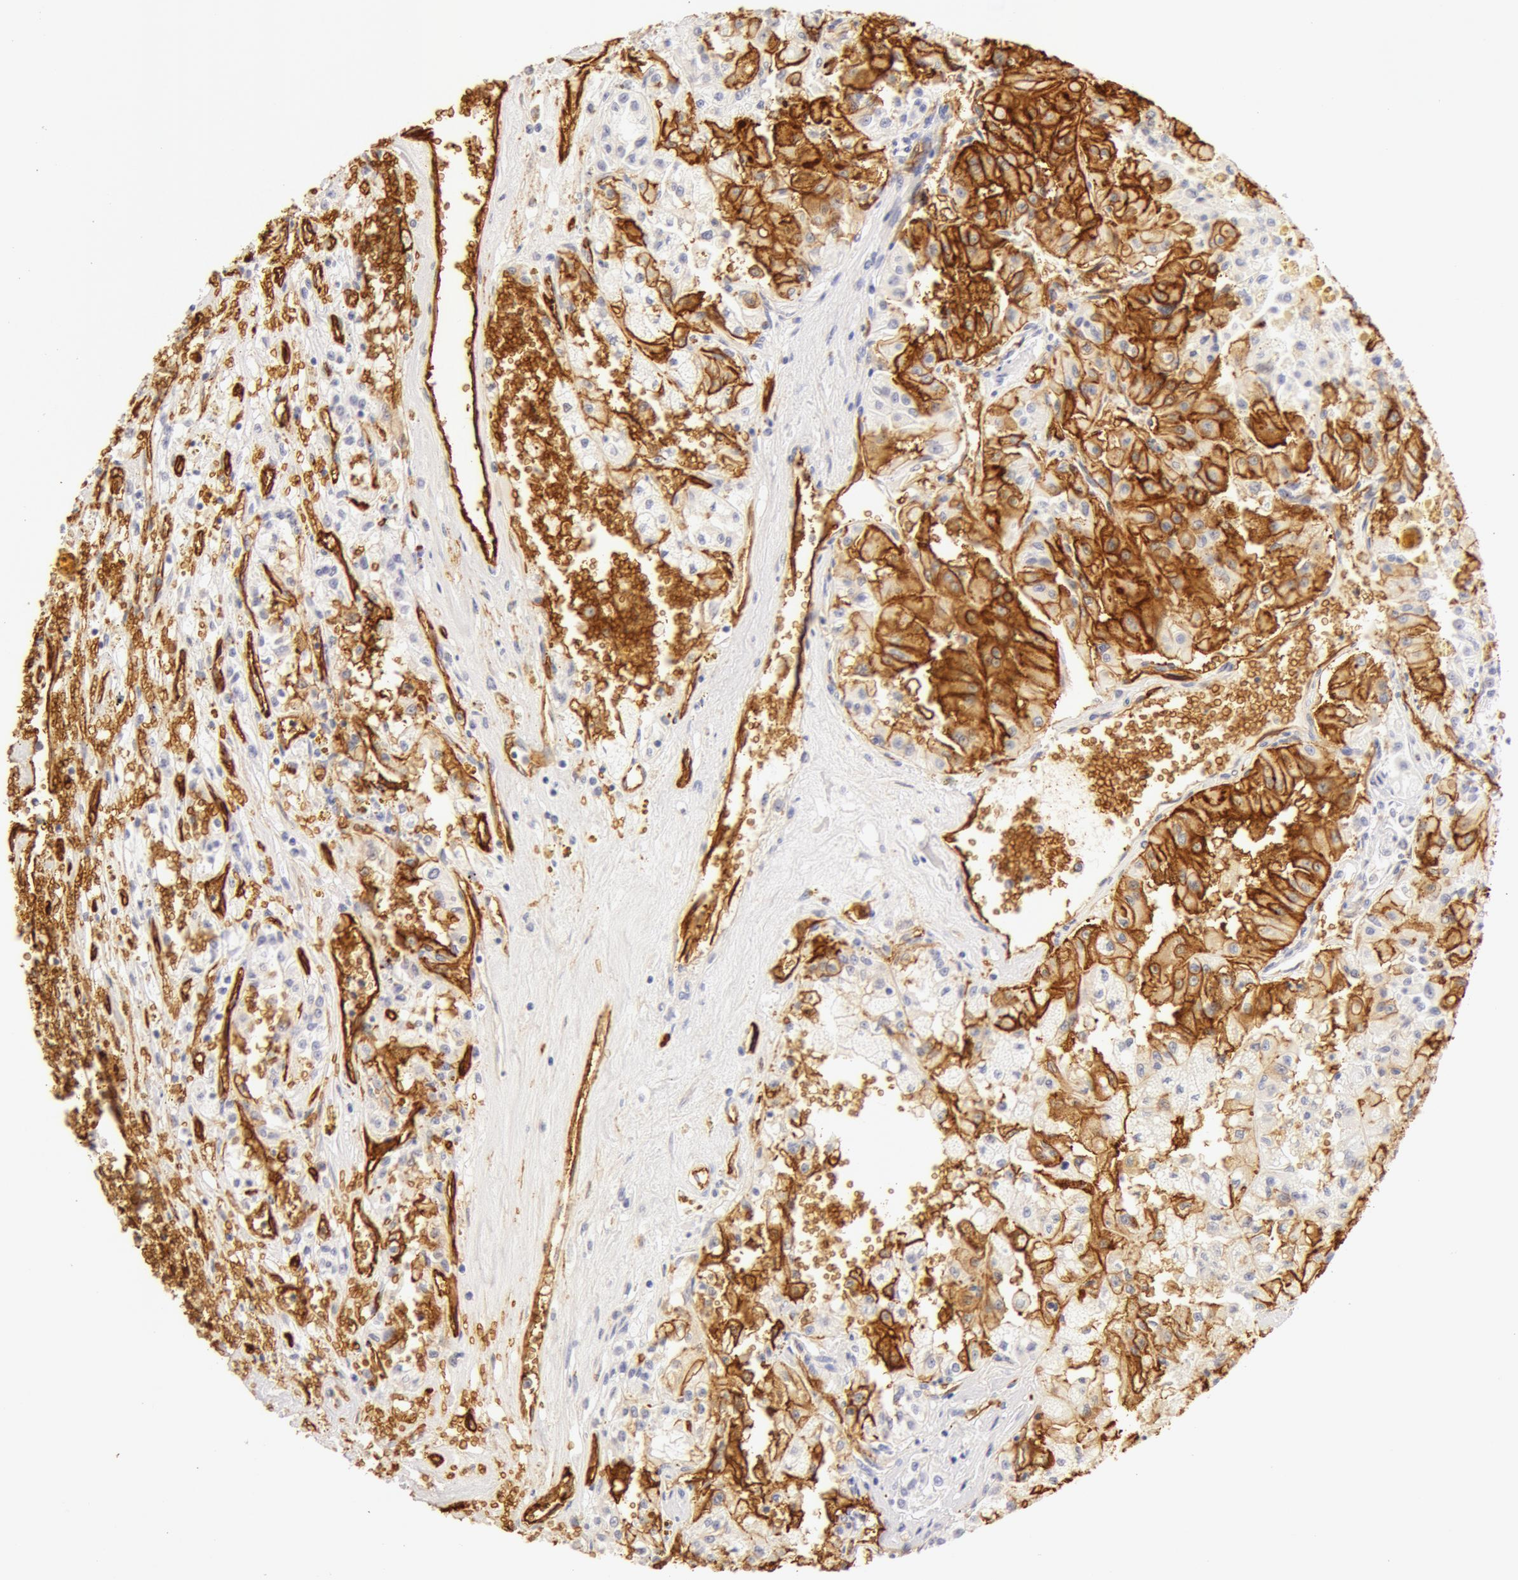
{"staining": {"intensity": "moderate", "quantity": "25%-75%", "location": "cytoplasmic/membranous"}, "tissue": "renal cancer", "cell_type": "Tumor cells", "image_type": "cancer", "snomed": [{"axis": "morphology", "description": "Adenocarcinoma, NOS"}, {"axis": "topography", "description": "Kidney"}], "caption": "Renal cancer was stained to show a protein in brown. There is medium levels of moderate cytoplasmic/membranous staining in approximately 25%-75% of tumor cells. (Brightfield microscopy of DAB IHC at high magnification).", "gene": "AQP1", "patient": {"sex": "male", "age": 78}}